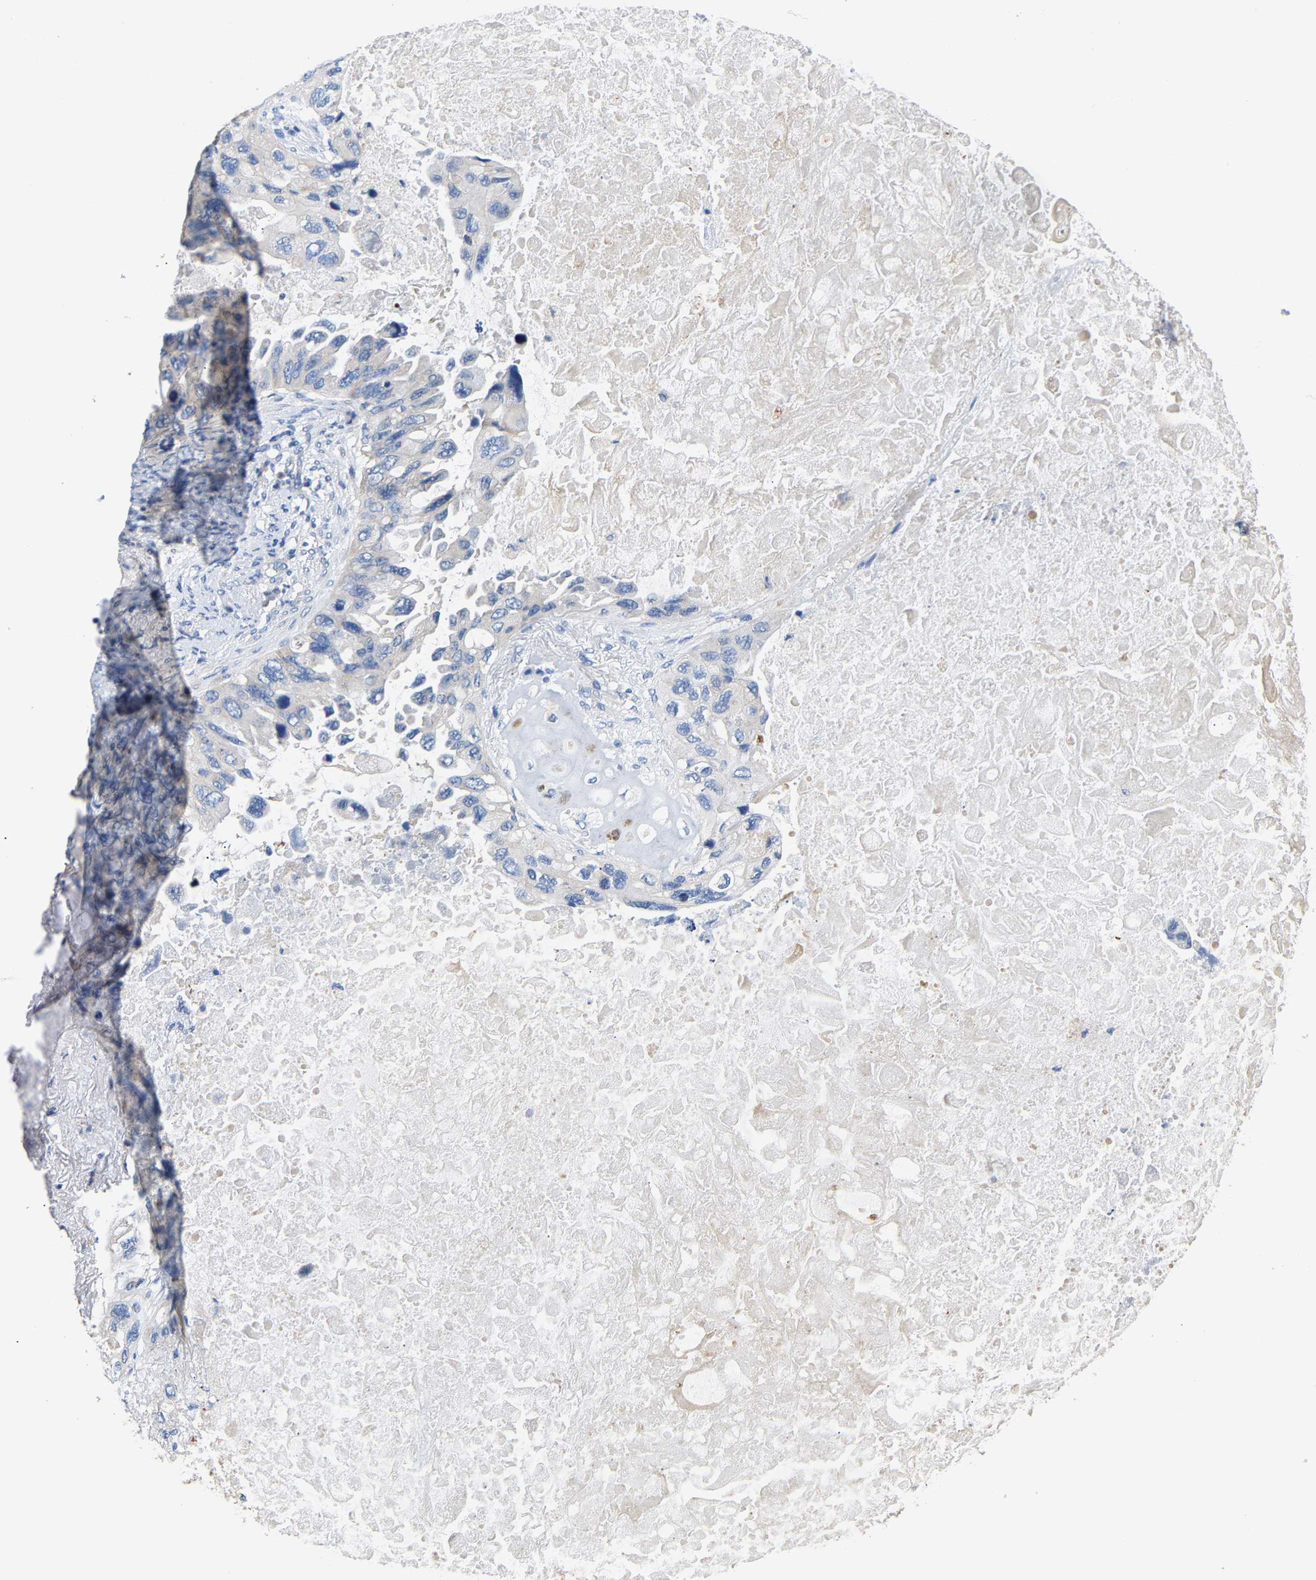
{"staining": {"intensity": "negative", "quantity": "none", "location": "none"}, "tissue": "lung cancer", "cell_type": "Tumor cells", "image_type": "cancer", "snomed": [{"axis": "morphology", "description": "Squamous cell carcinoma, NOS"}, {"axis": "topography", "description": "Lung"}], "caption": "High magnification brightfield microscopy of lung cancer (squamous cell carcinoma) stained with DAB (3,3'-diaminobenzidine) (brown) and counterstained with hematoxylin (blue): tumor cells show no significant expression.", "gene": "CCDC171", "patient": {"sex": "female", "age": 73}}